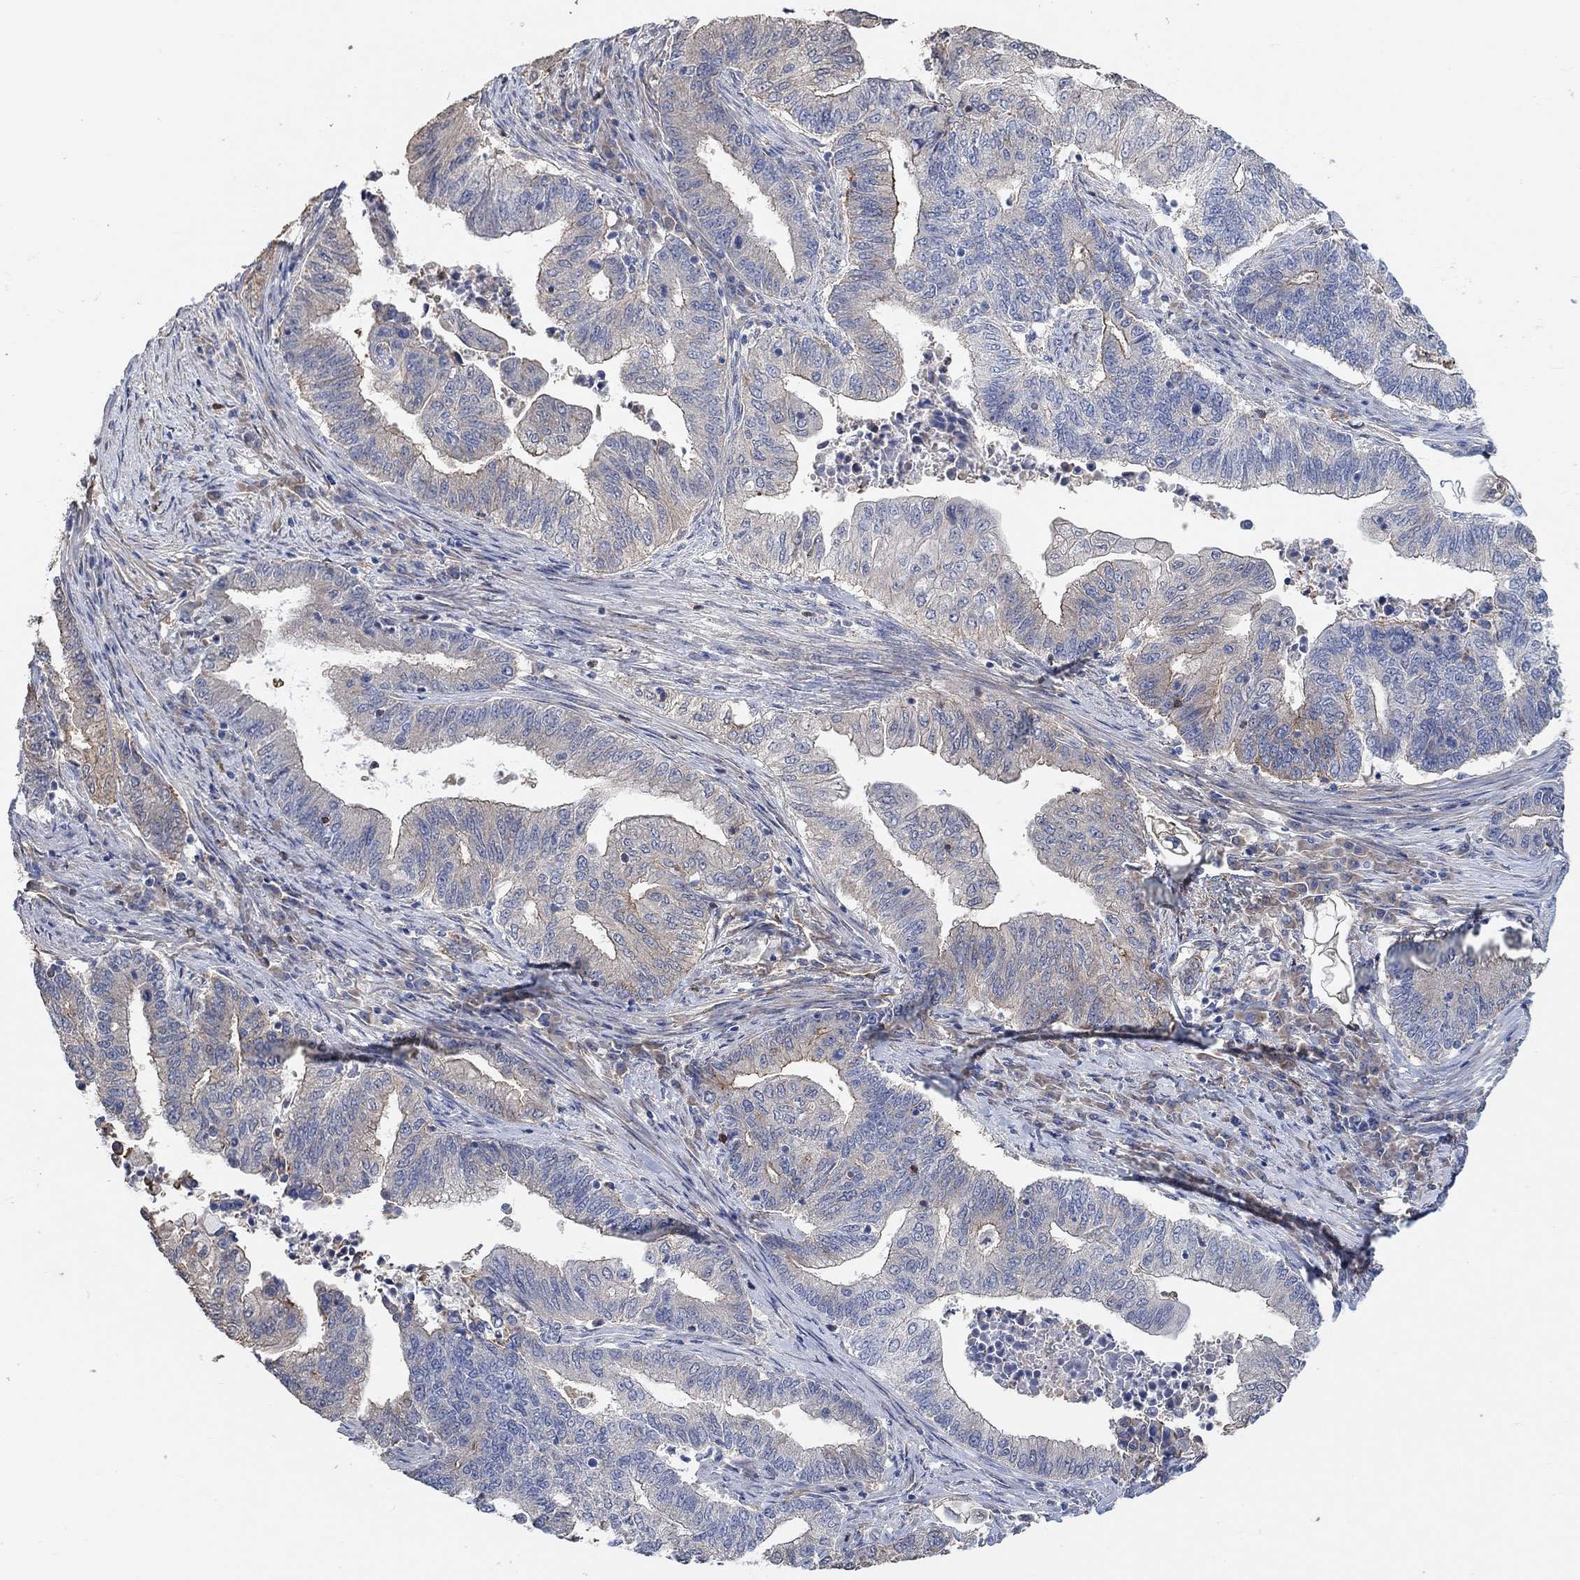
{"staining": {"intensity": "strong", "quantity": "<25%", "location": "cytoplasmic/membranous"}, "tissue": "endometrial cancer", "cell_type": "Tumor cells", "image_type": "cancer", "snomed": [{"axis": "morphology", "description": "Adenocarcinoma, NOS"}, {"axis": "topography", "description": "Uterus"}, {"axis": "topography", "description": "Endometrium"}], "caption": "Tumor cells reveal strong cytoplasmic/membranous positivity in about <25% of cells in endometrial adenocarcinoma. Immunohistochemistry (ihc) stains the protein of interest in brown and the nuclei are stained blue.", "gene": "SYT16", "patient": {"sex": "female", "age": 54}}